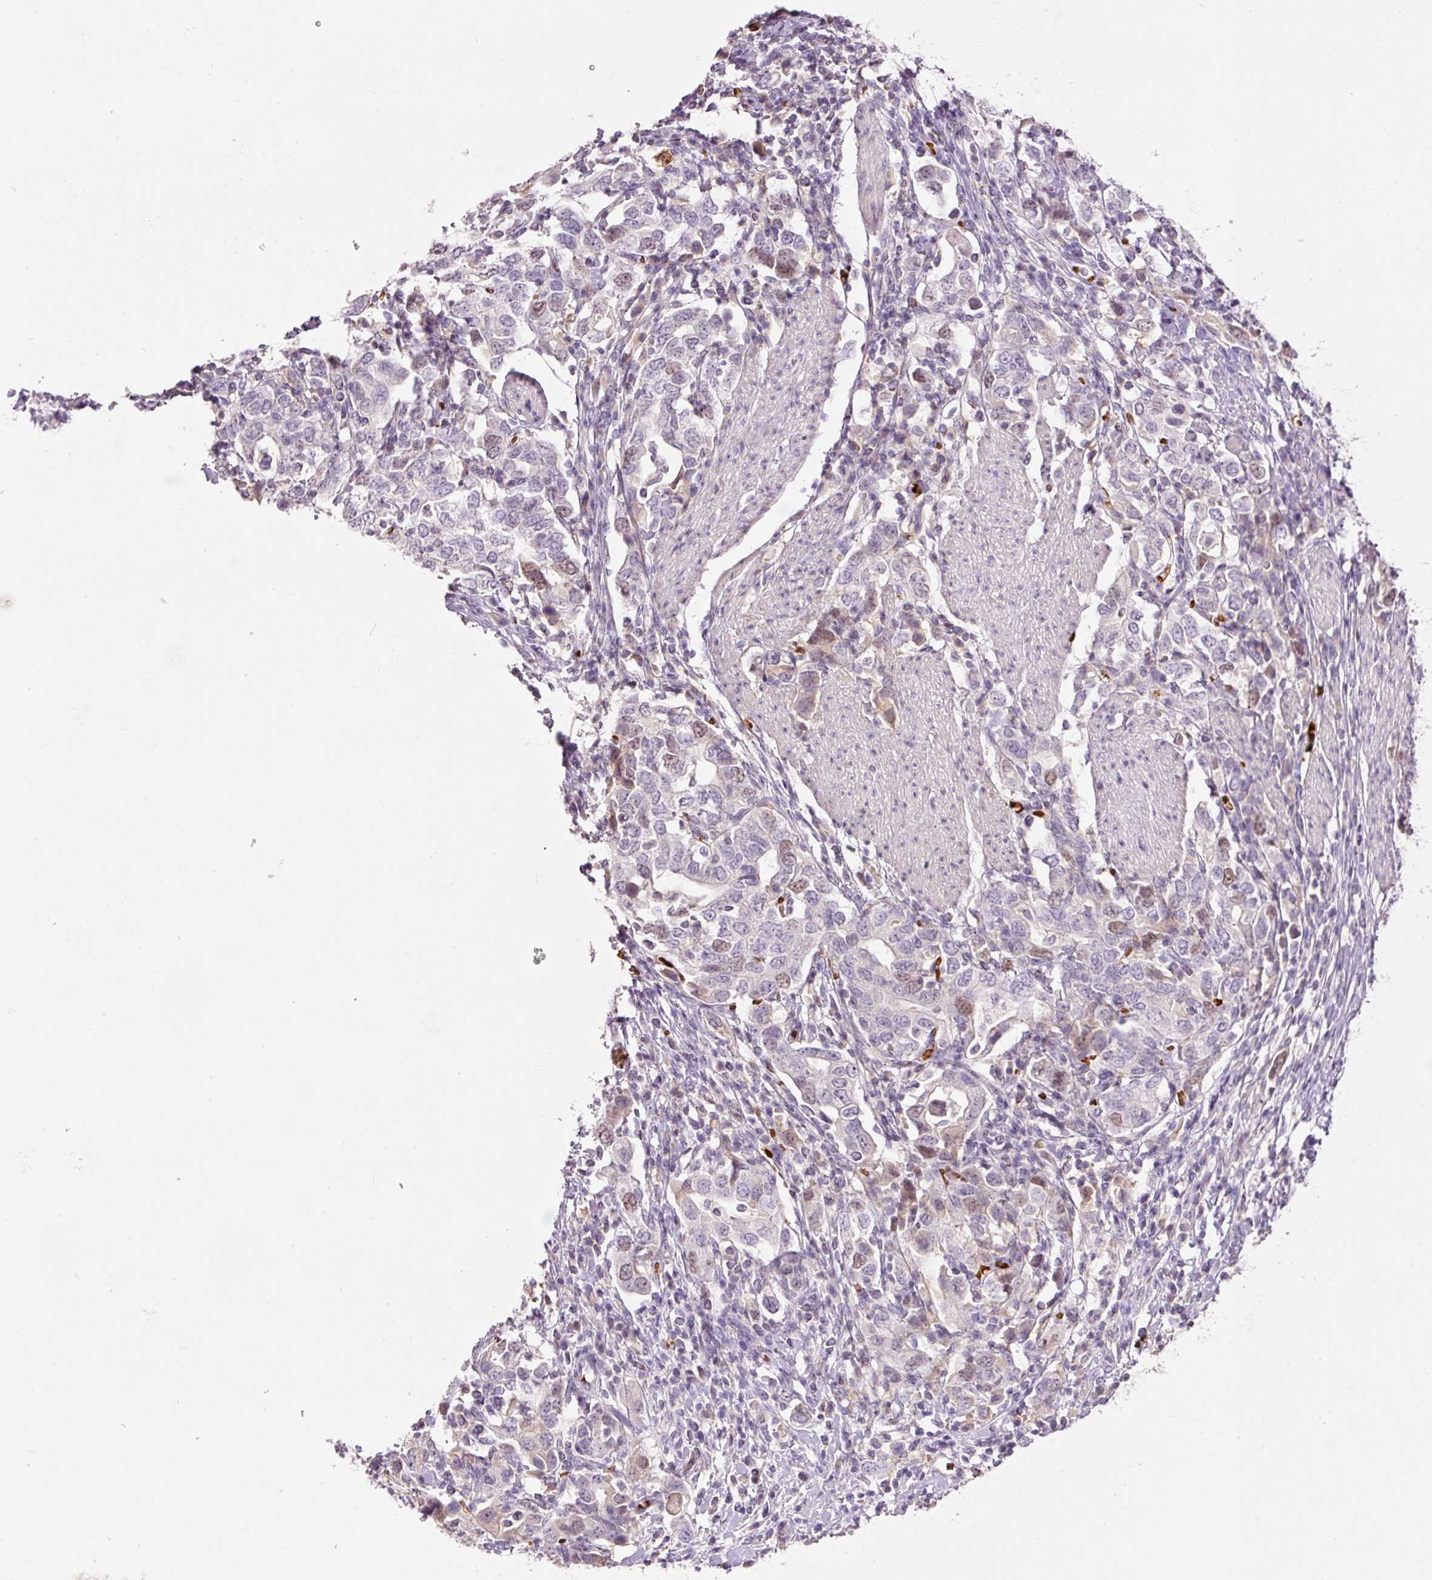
{"staining": {"intensity": "weak", "quantity": "<25%", "location": "nuclear"}, "tissue": "stomach cancer", "cell_type": "Tumor cells", "image_type": "cancer", "snomed": [{"axis": "morphology", "description": "Adenocarcinoma, NOS"}, {"axis": "topography", "description": "Stomach, upper"}, {"axis": "topography", "description": "Stomach"}], "caption": "This is an immunohistochemistry (IHC) photomicrograph of stomach cancer (adenocarcinoma). There is no expression in tumor cells.", "gene": "LY6G6D", "patient": {"sex": "male", "age": 62}}